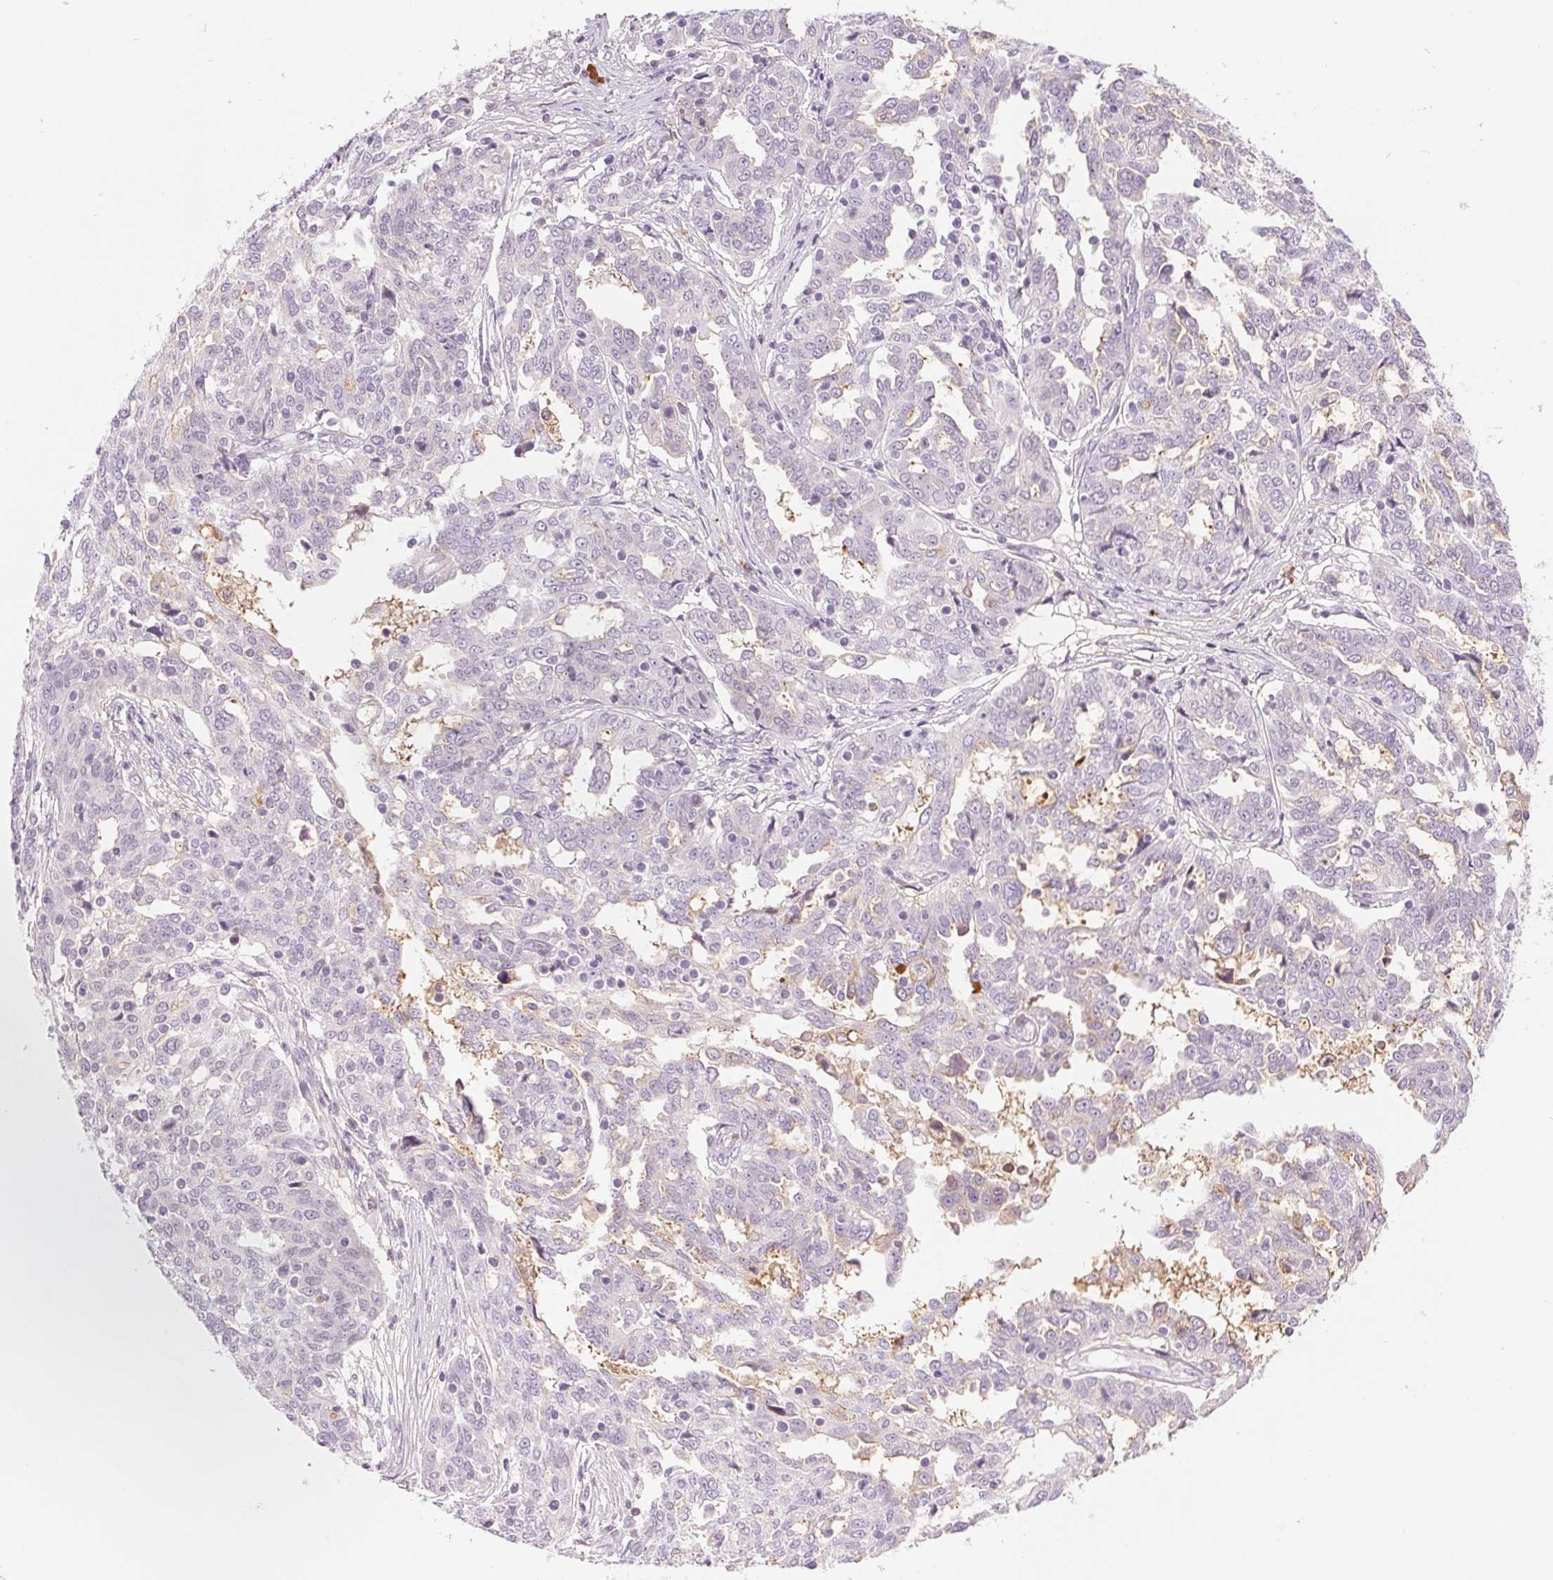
{"staining": {"intensity": "negative", "quantity": "none", "location": "none"}, "tissue": "ovarian cancer", "cell_type": "Tumor cells", "image_type": "cancer", "snomed": [{"axis": "morphology", "description": "Cystadenocarcinoma, serous, NOS"}, {"axis": "topography", "description": "Ovary"}], "caption": "Tumor cells are negative for protein expression in human ovarian cancer (serous cystadenocarcinoma).", "gene": "IFIT1B", "patient": {"sex": "female", "age": 67}}